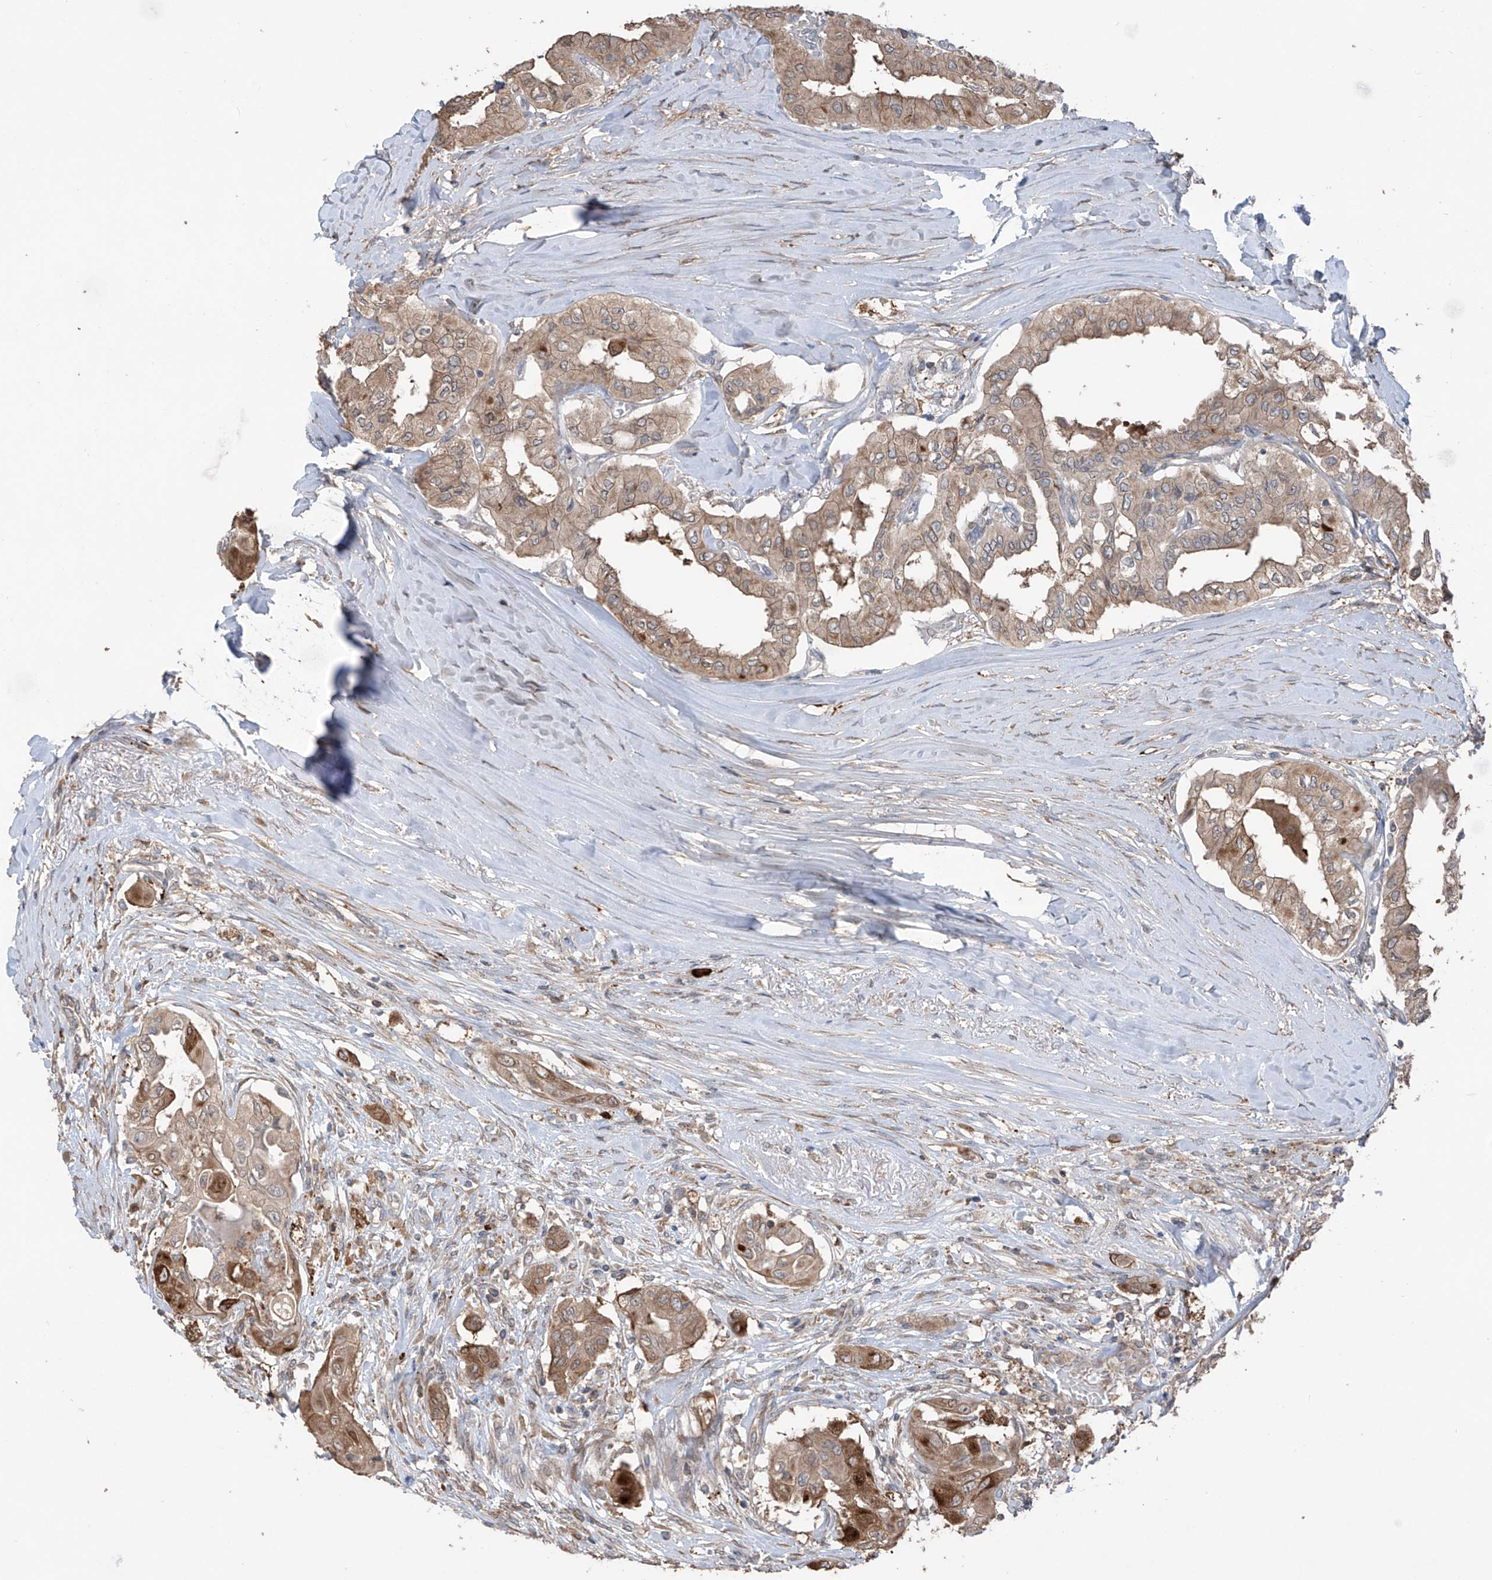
{"staining": {"intensity": "moderate", "quantity": ">75%", "location": "cytoplasmic/membranous"}, "tissue": "thyroid cancer", "cell_type": "Tumor cells", "image_type": "cancer", "snomed": [{"axis": "morphology", "description": "Papillary adenocarcinoma, NOS"}, {"axis": "topography", "description": "Thyroid gland"}], "caption": "Immunohistochemistry (IHC) (DAB (3,3'-diaminobenzidine)) staining of thyroid cancer exhibits moderate cytoplasmic/membranous protein staining in about >75% of tumor cells. Using DAB (brown) and hematoxylin (blue) stains, captured at high magnification using brightfield microscopy.", "gene": "SAMD3", "patient": {"sex": "female", "age": 59}}